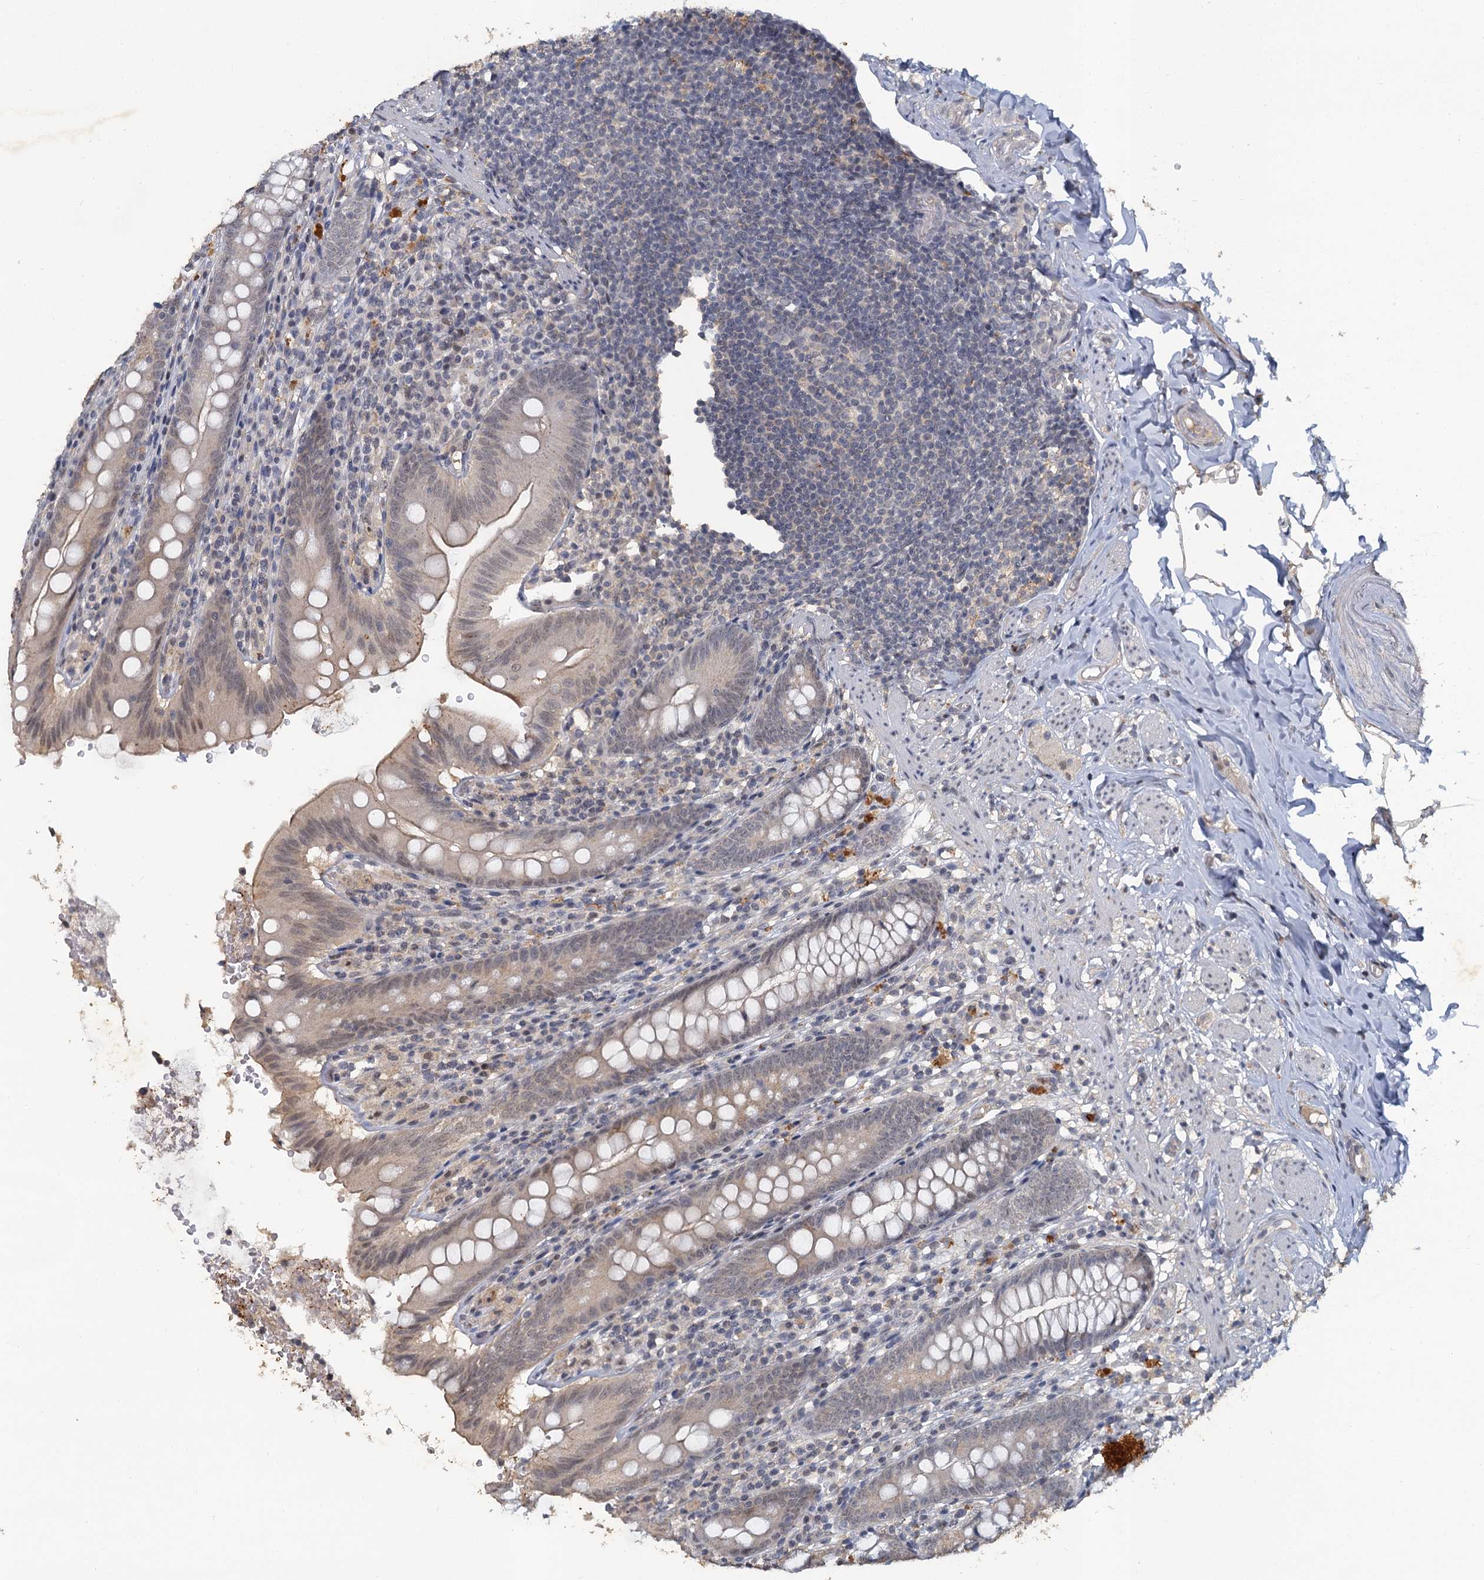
{"staining": {"intensity": "weak", "quantity": "<25%", "location": "cytoplasmic/membranous,nuclear"}, "tissue": "appendix", "cell_type": "Glandular cells", "image_type": "normal", "snomed": [{"axis": "morphology", "description": "Normal tissue, NOS"}, {"axis": "topography", "description": "Appendix"}], "caption": "High power microscopy photomicrograph of an immunohistochemistry micrograph of unremarkable appendix, revealing no significant staining in glandular cells.", "gene": "MUCL1", "patient": {"sex": "male", "age": 55}}